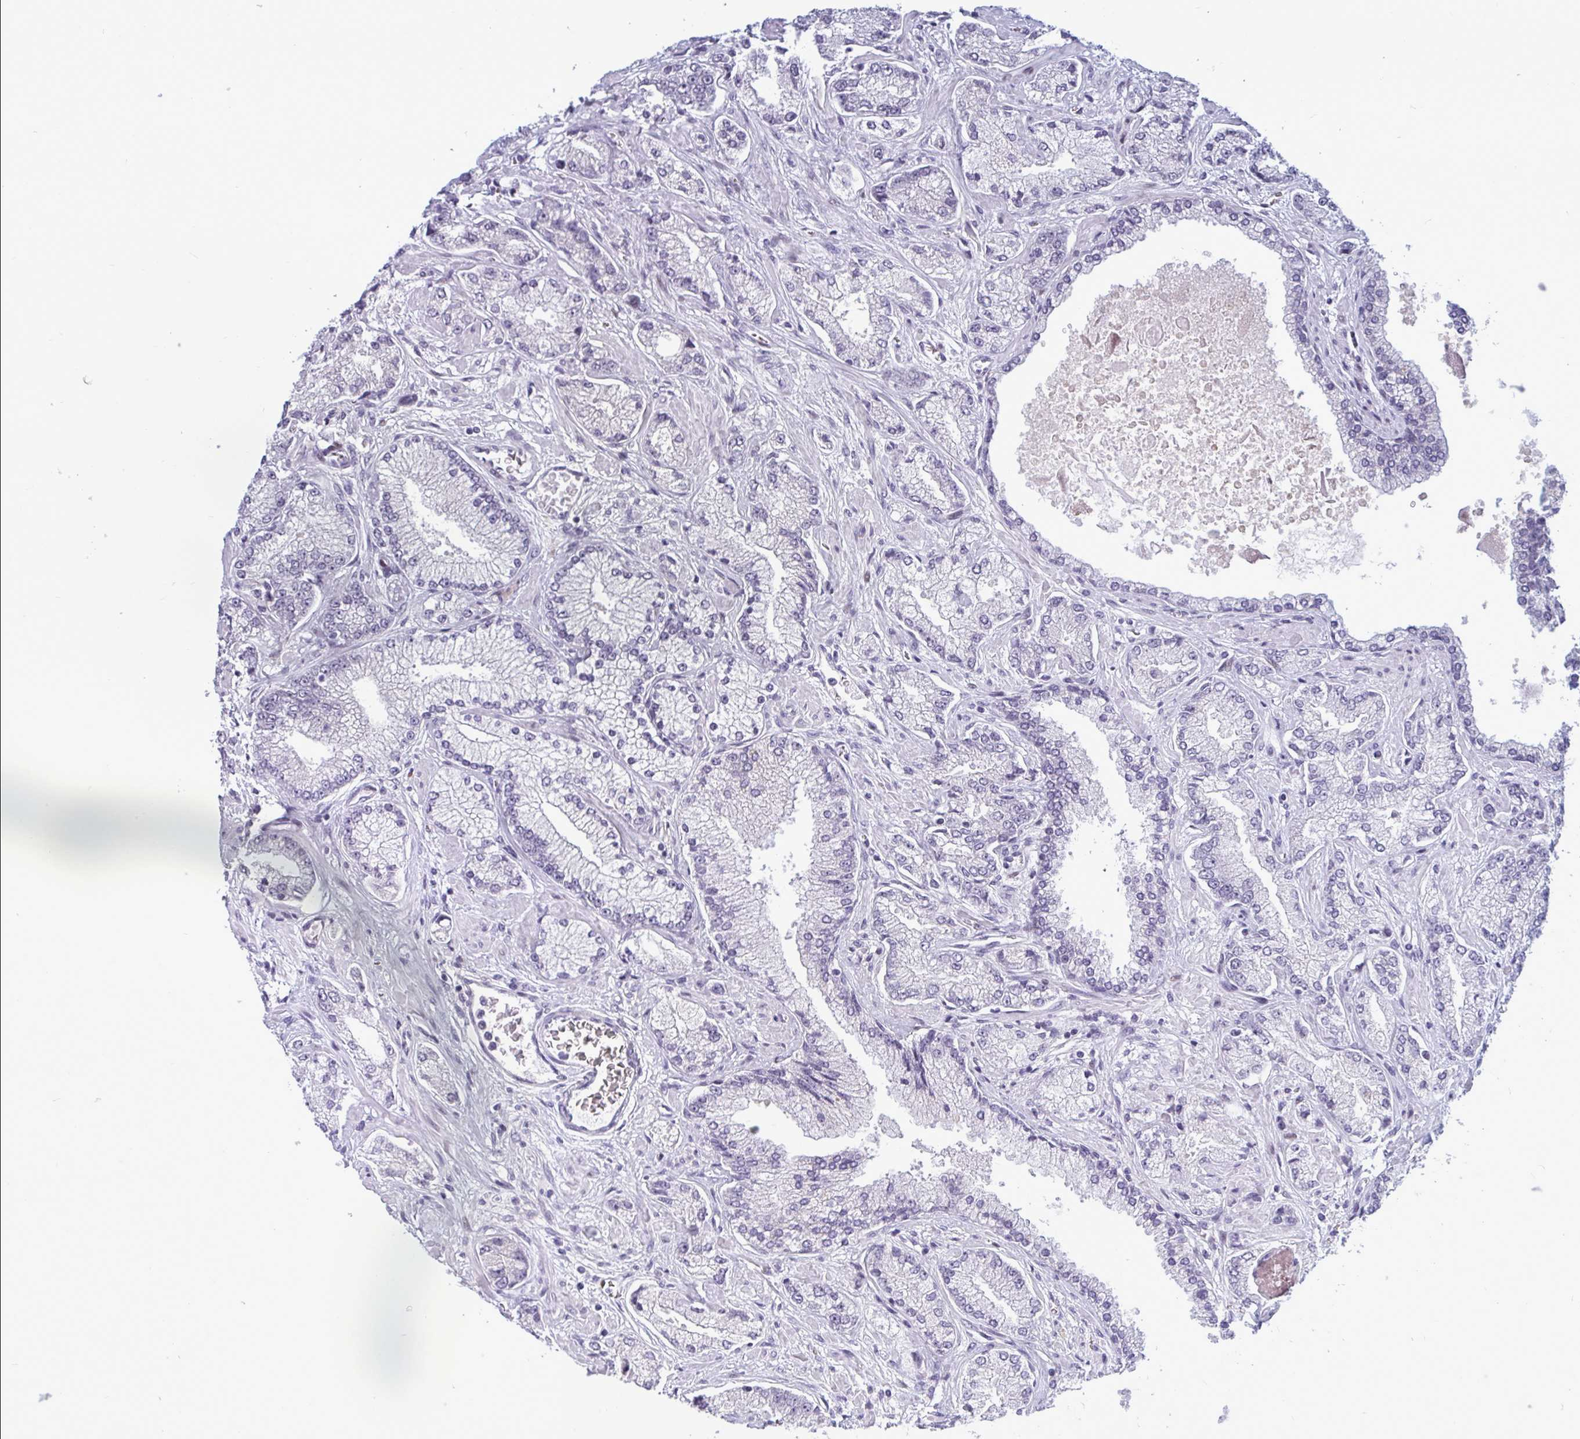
{"staining": {"intensity": "negative", "quantity": "none", "location": "none"}, "tissue": "prostate cancer", "cell_type": "Tumor cells", "image_type": "cancer", "snomed": [{"axis": "morphology", "description": "Normal tissue, NOS"}, {"axis": "morphology", "description": "Adenocarcinoma, High grade"}, {"axis": "topography", "description": "Prostate"}, {"axis": "topography", "description": "Peripheral nerve tissue"}], "caption": "The image reveals no staining of tumor cells in adenocarcinoma (high-grade) (prostate).", "gene": "TAB1", "patient": {"sex": "male", "age": 68}}